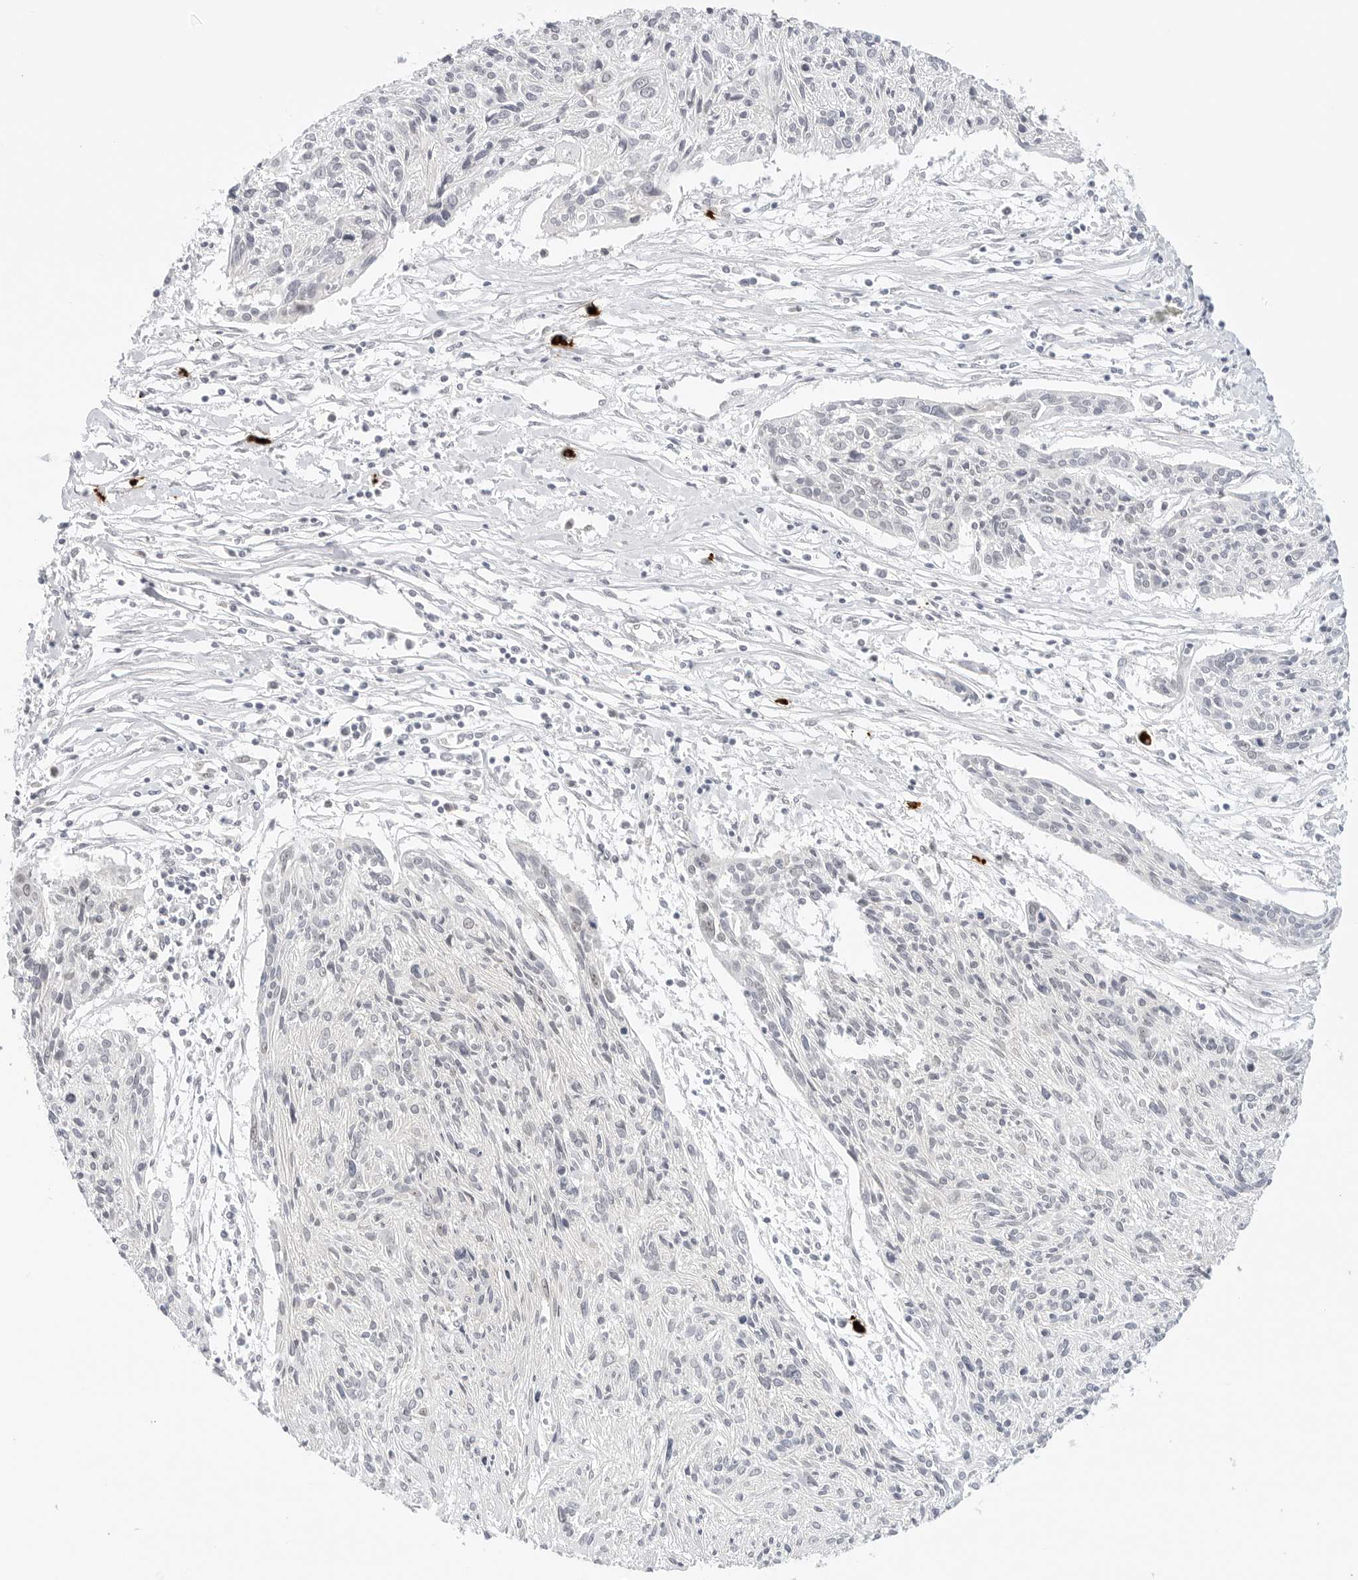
{"staining": {"intensity": "negative", "quantity": "none", "location": "none"}, "tissue": "cervical cancer", "cell_type": "Tumor cells", "image_type": "cancer", "snomed": [{"axis": "morphology", "description": "Squamous cell carcinoma, NOS"}, {"axis": "topography", "description": "Cervix"}], "caption": "Cervical cancer was stained to show a protein in brown. There is no significant staining in tumor cells.", "gene": "HIPK3", "patient": {"sex": "female", "age": 51}}